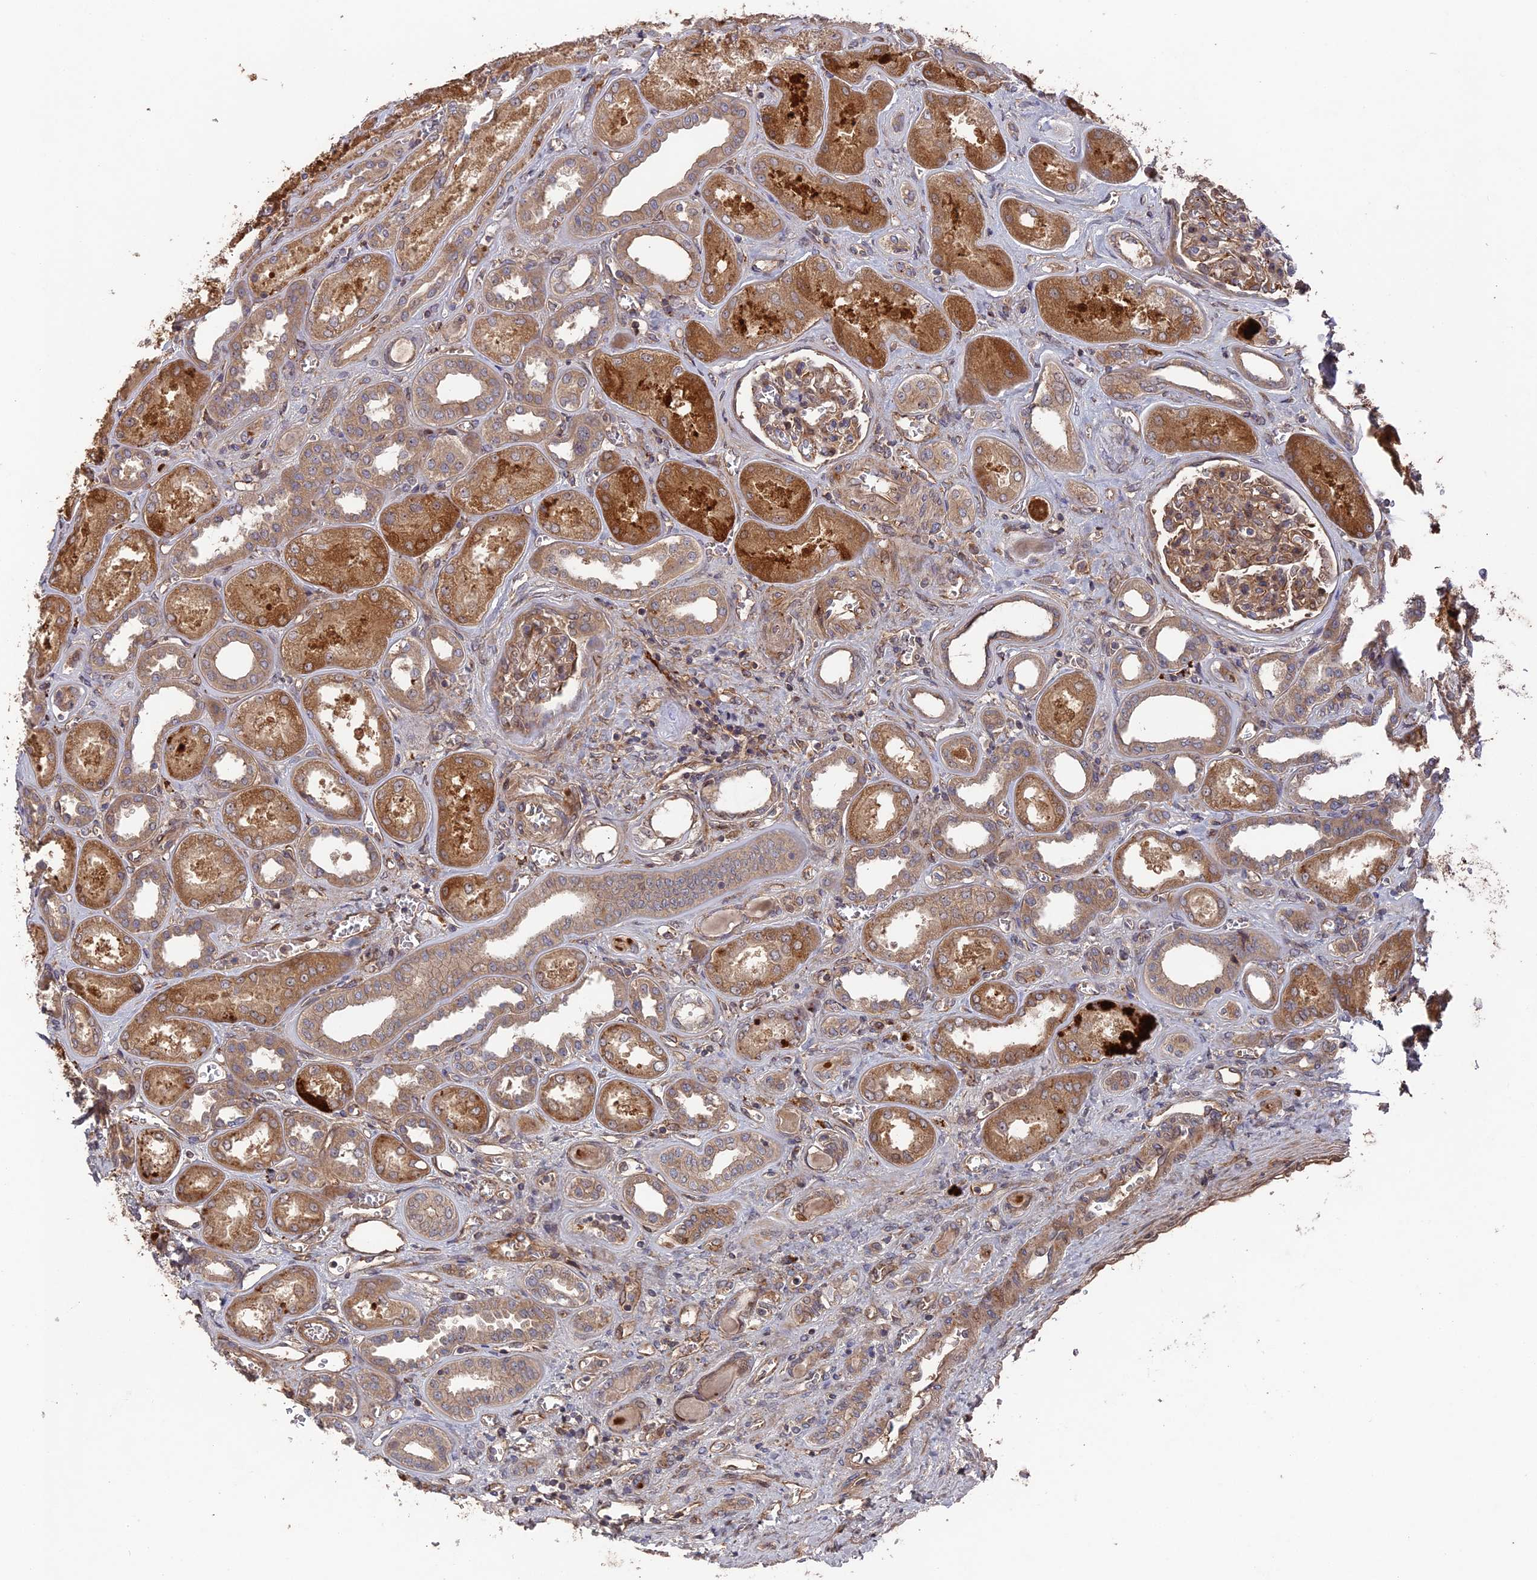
{"staining": {"intensity": "moderate", "quantity": ">75%", "location": "cytoplasmic/membranous"}, "tissue": "kidney", "cell_type": "Cells in glomeruli", "image_type": "normal", "snomed": [{"axis": "morphology", "description": "Normal tissue, NOS"}, {"axis": "morphology", "description": "Adenocarcinoma, NOS"}, {"axis": "topography", "description": "Kidney"}], "caption": "Immunohistochemistry (DAB (3,3'-diaminobenzidine)) staining of unremarkable kidney displays moderate cytoplasmic/membranous protein positivity in approximately >75% of cells in glomeruli.", "gene": "DEF8", "patient": {"sex": "female", "age": 68}}